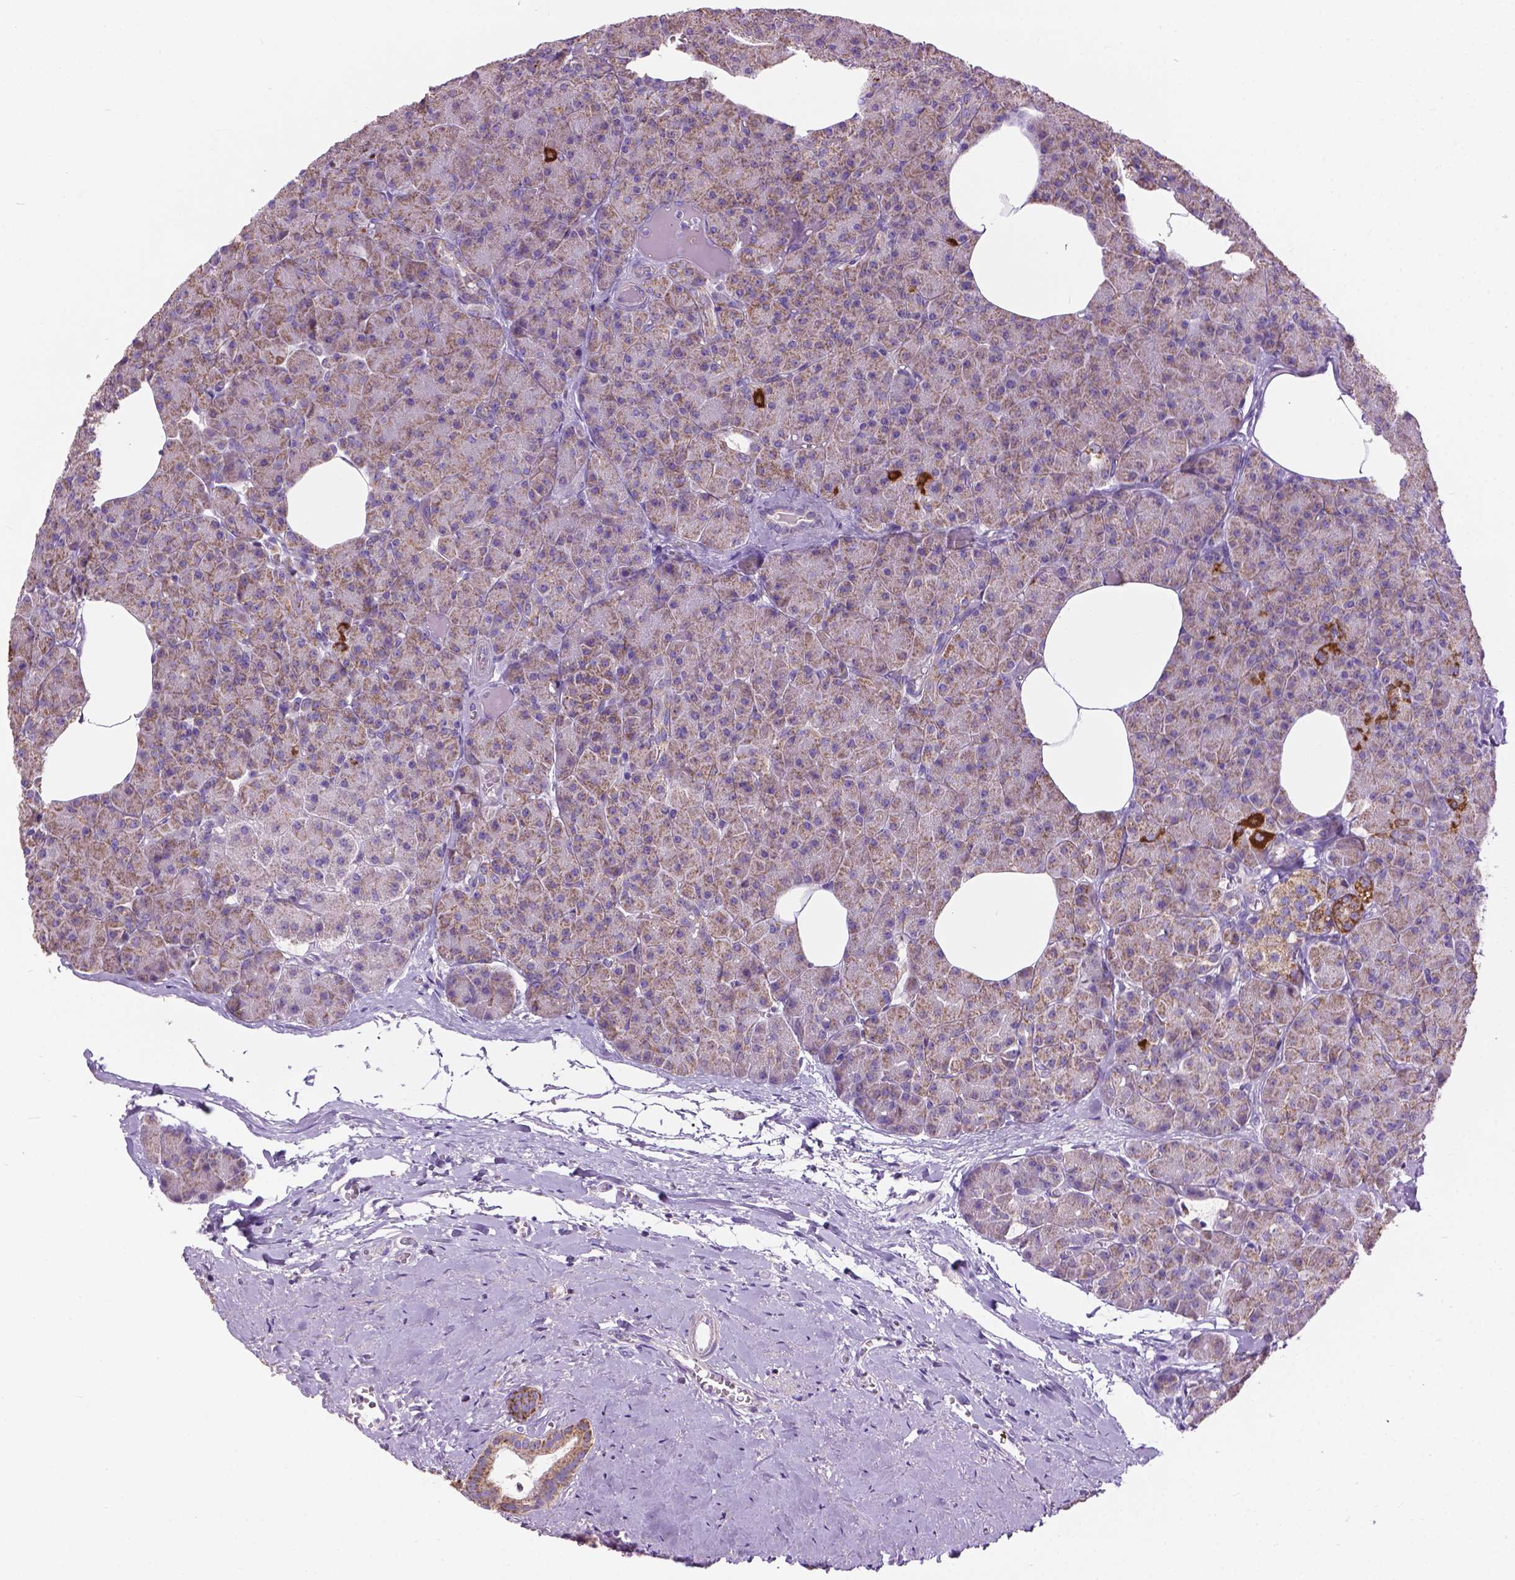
{"staining": {"intensity": "moderate", "quantity": ">75%", "location": "cytoplasmic/membranous"}, "tissue": "pancreas", "cell_type": "Exocrine glandular cells", "image_type": "normal", "snomed": [{"axis": "morphology", "description": "Normal tissue, NOS"}, {"axis": "topography", "description": "Pancreas"}], "caption": "Immunohistochemical staining of unremarkable human pancreas demonstrates medium levels of moderate cytoplasmic/membranous expression in about >75% of exocrine glandular cells.", "gene": "VDAC1", "patient": {"sex": "female", "age": 45}}